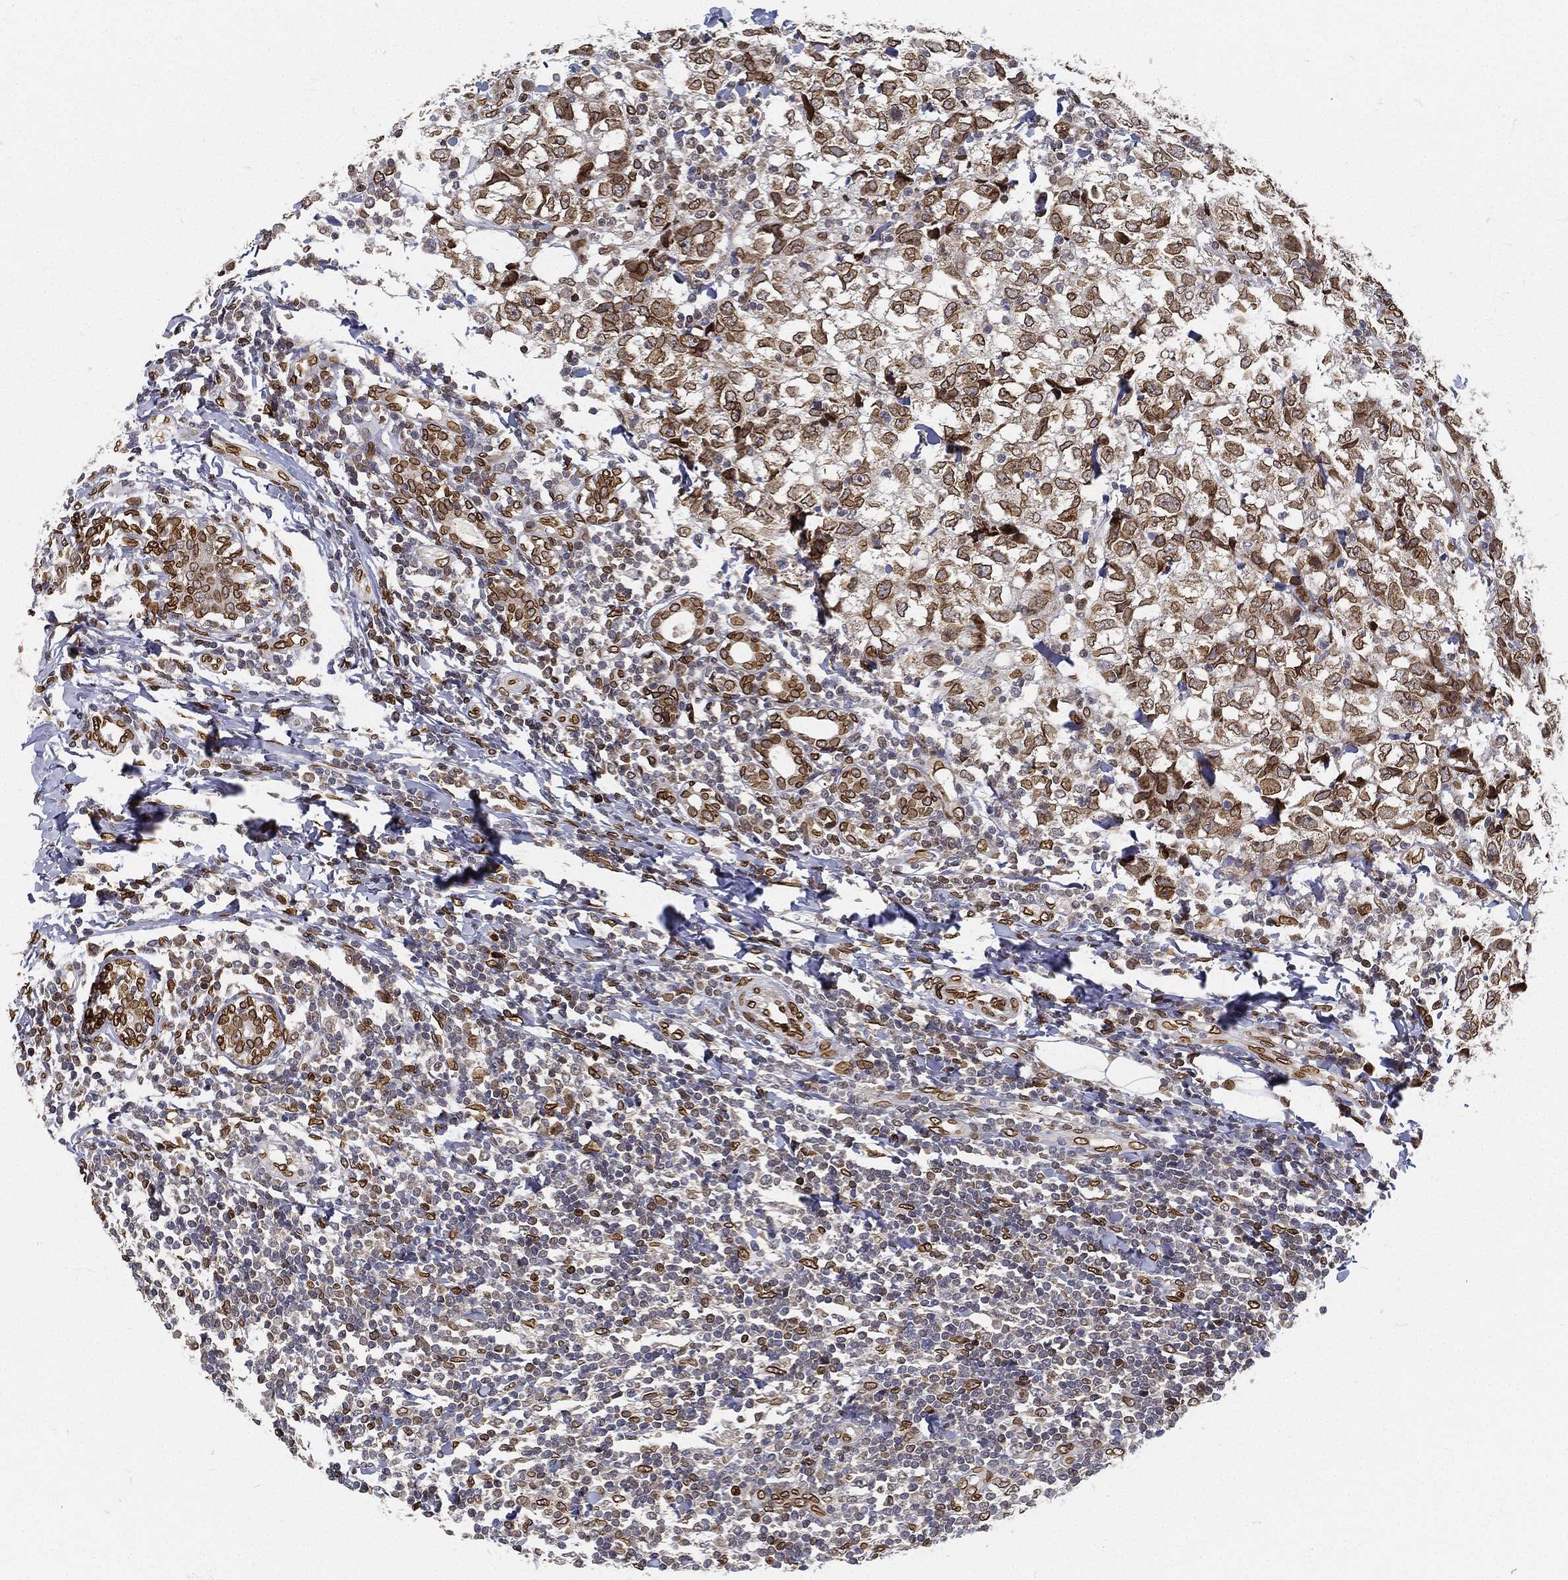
{"staining": {"intensity": "strong", "quantity": "25%-75%", "location": "cytoplasmic/membranous,nuclear"}, "tissue": "breast cancer", "cell_type": "Tumor cells", "image_type": "cancer", "snomed": [{"axis": "morphology", "description": "Duct carcinoma"}, {"axis": "topography", "description": "Breast"}], "caption": "A high amount of strong cytoplasmic/membranous and nuclear expression is present in approximately 25%-75% of tumor cells in intraductal carcinoma (breast) tissue.", "gene": "PALB2", "patient": {"sex": "female", "age": 30}}